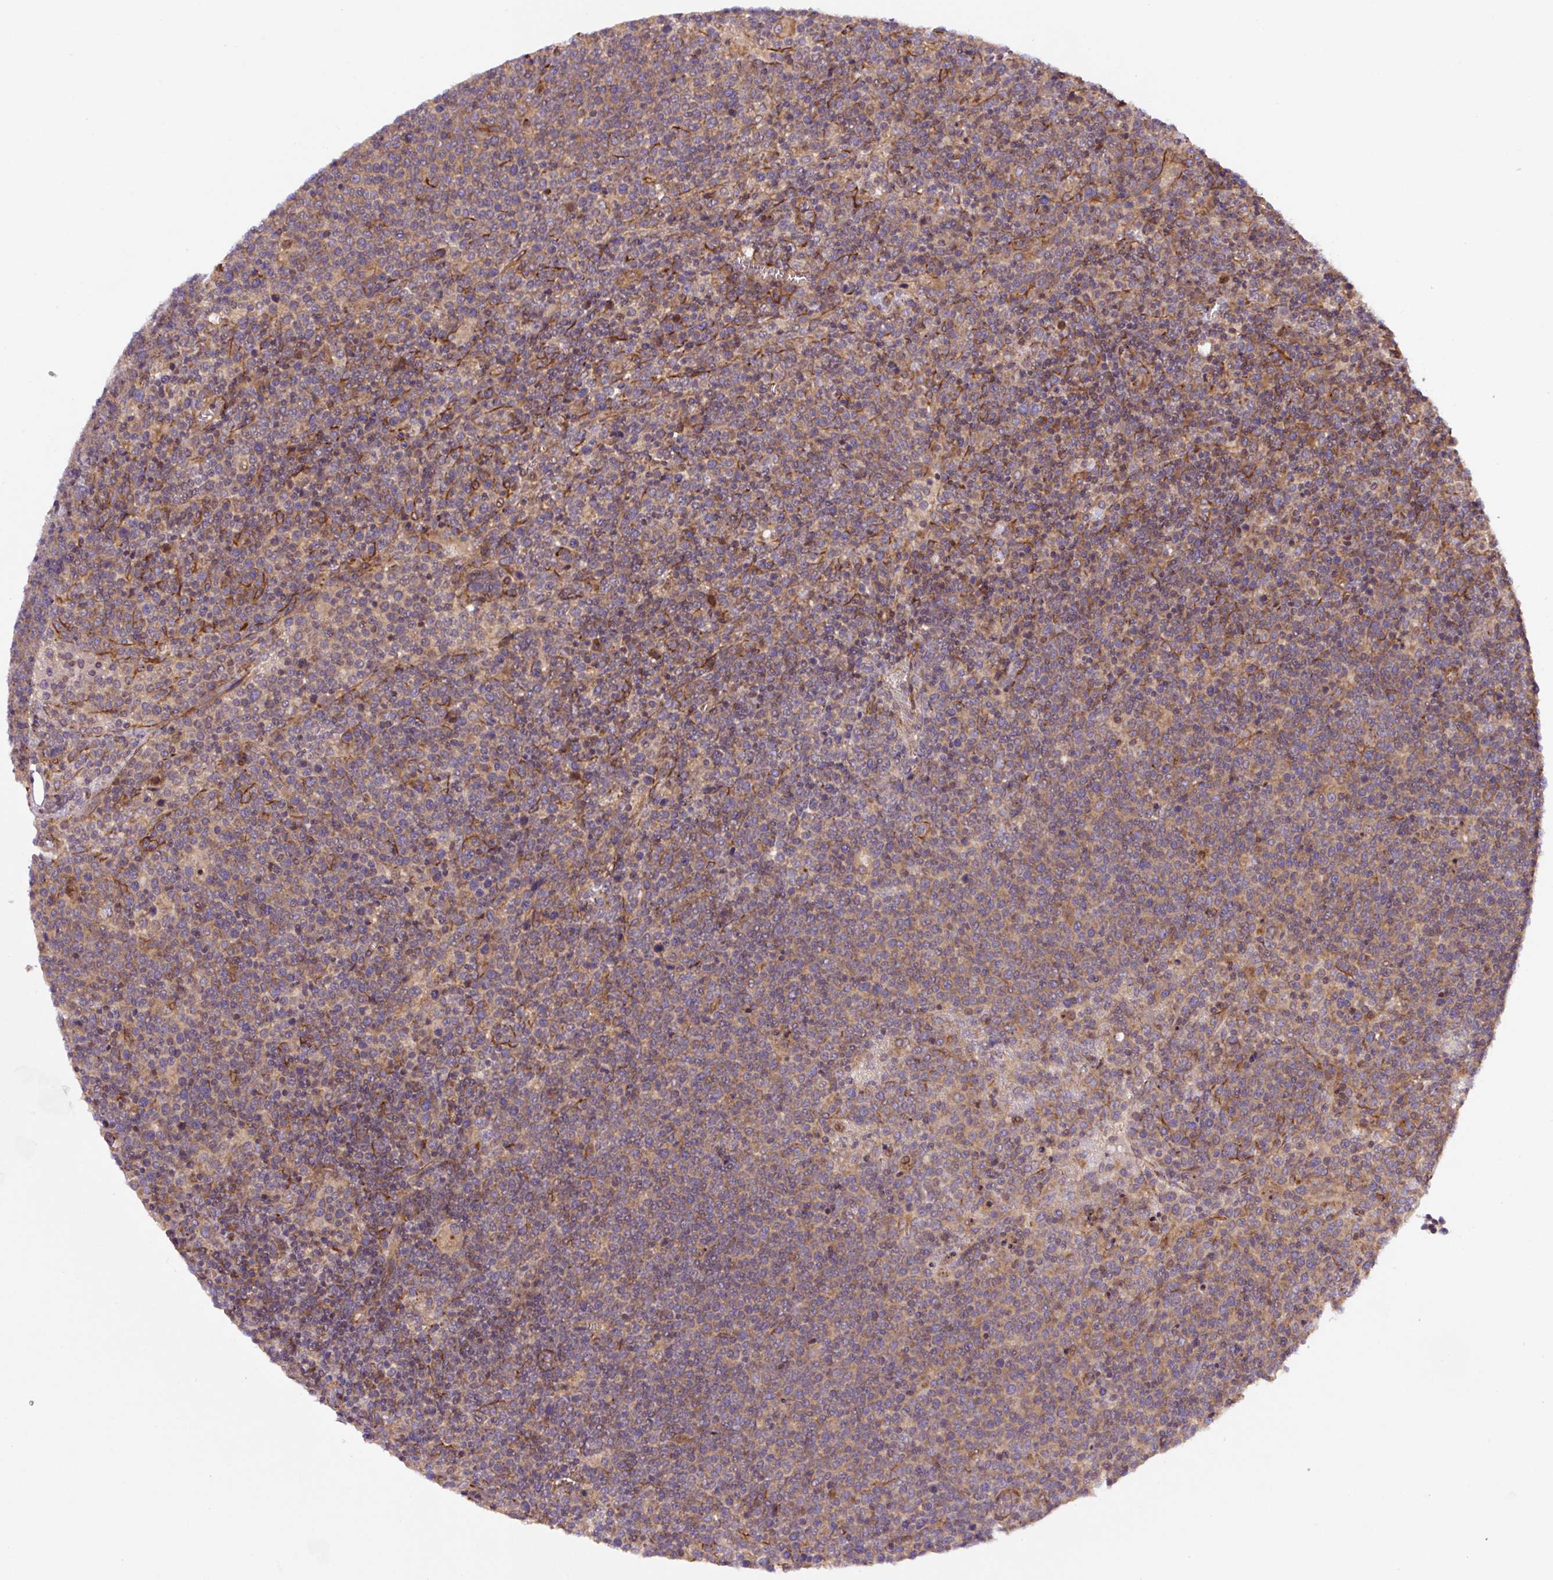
{"staining": {"intensity": "weak", "quantity": "25%-75%", "location": "cytoplasmic/membranous"}, "tissue": "lymphoma", "cell_type": "Tumor cells", "image_type": "cancer", "snomed": [{"axis": "morphology", "description": "Malignant lymphoma, non-Hodgkin's type, High grade"}, {"axis": "topography", "description": "Lymph node"}], "caption": "Immunohistochemistry histopathology image of neoplastic tissue: human malignant lymphoma, non-Hodgkin's type (high-grade) stained using immunohistochemistry displays low levels of weak protein expression localized specifically in the cytoplasmic/membranous of tumor cells, appearing as a cytoplasmic/membranous brown color.", "gene": "APOBEC3D", "patient": {"sex": "male", "age": 61}}